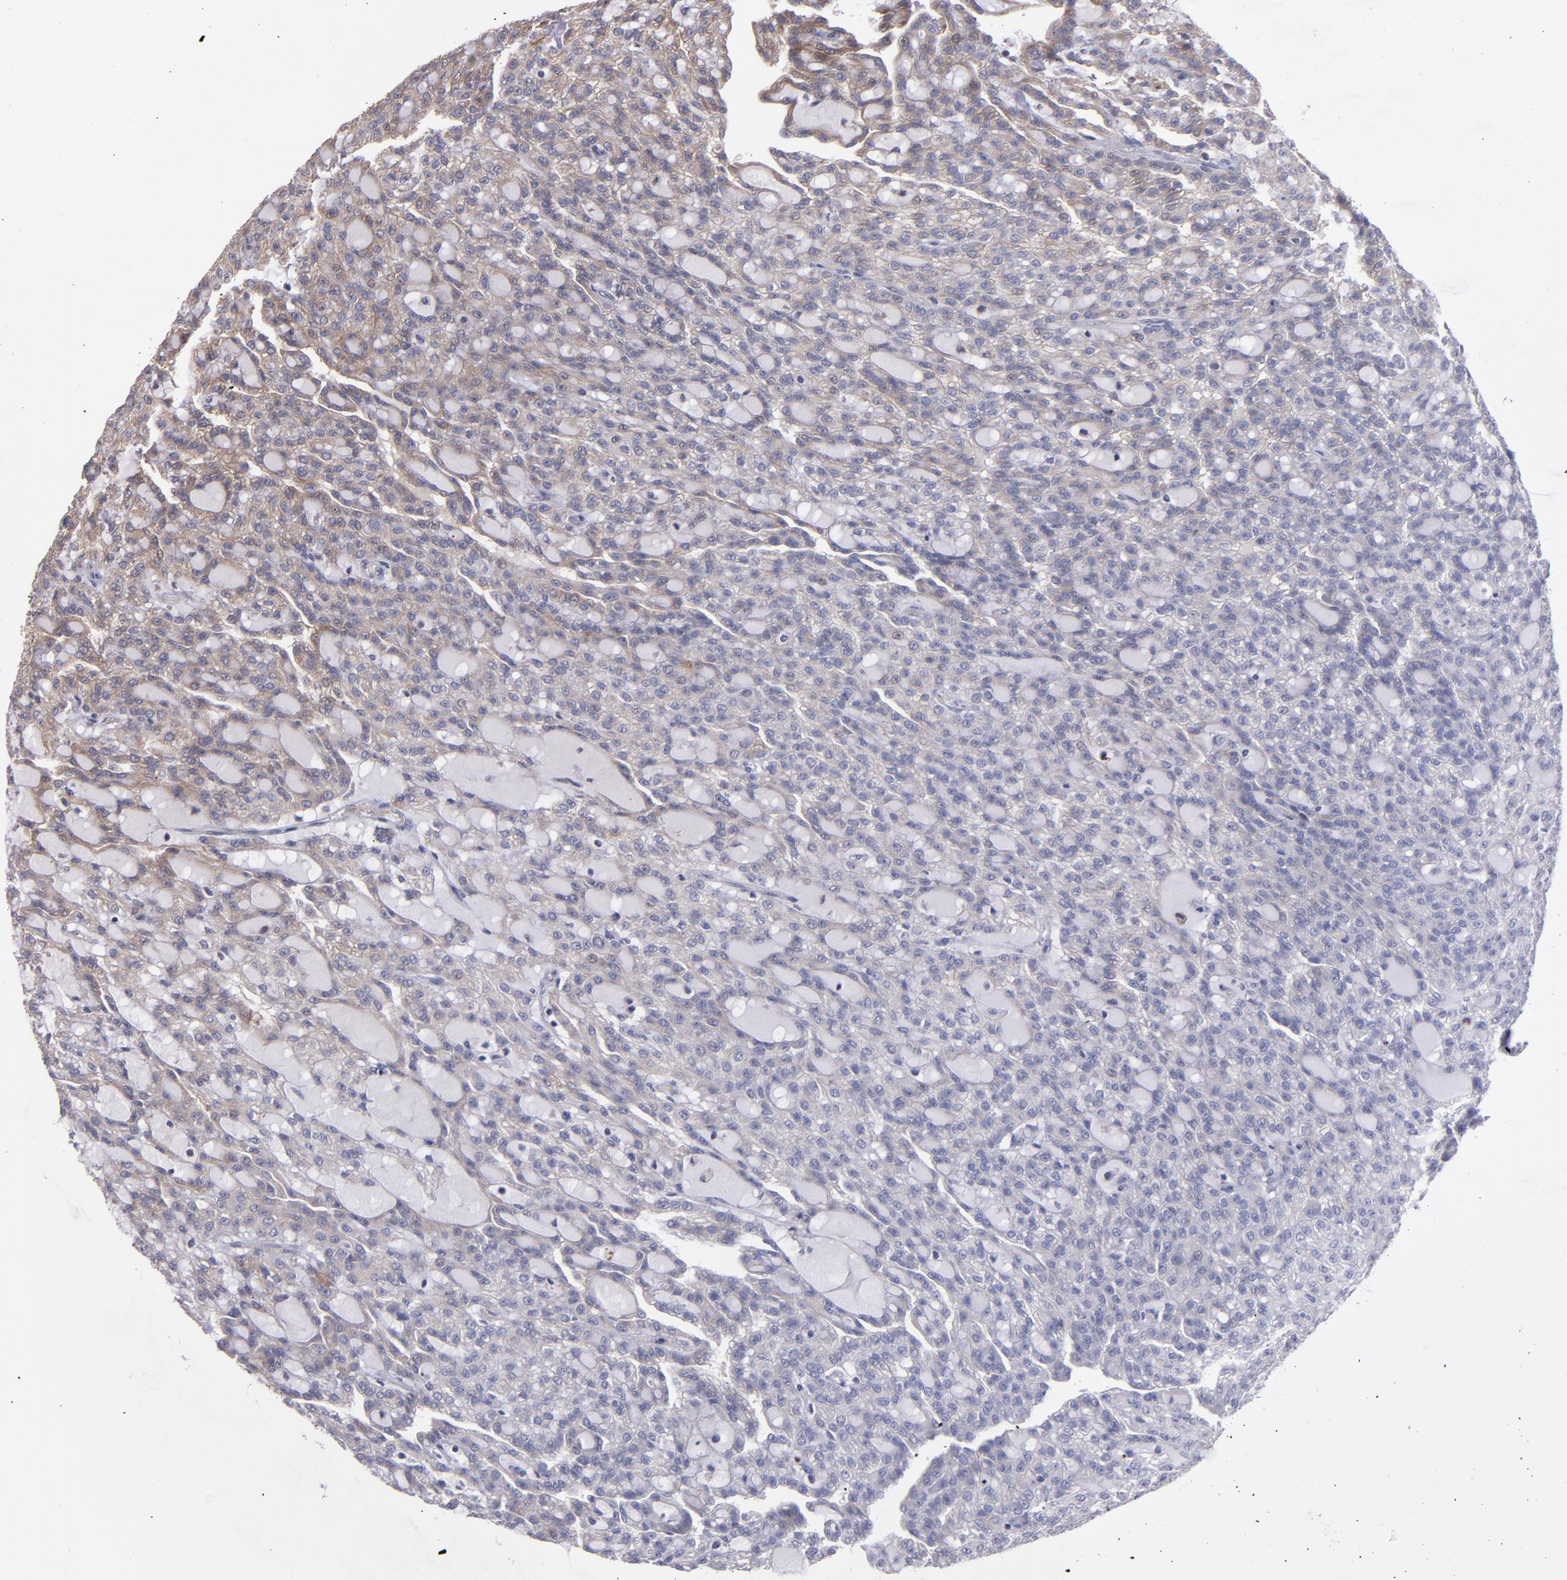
{"staining": {"intensity": "weak", "quantity": ">75%", "location": "cytoplasmic/membranous"}, "tissue": "renal cancer", "cell_type": "Tumor cells", "image_type": "cancer", "snomed": [{"axis": "morphology", "description": "Adenocarcinoma, NOS"}, {"axis": "topography", "description": "Kidney"}], "caption": "Tumor cells show low levels of weak cytoplasmic/membranous staining in about >75% of cells in renal cancer (adenocarcinoma). (brown staining indicates protein expression, while blue staining denotes nuclei).", "gene": "IFIH1", "patient": {"sex": "male", "age": 63}}